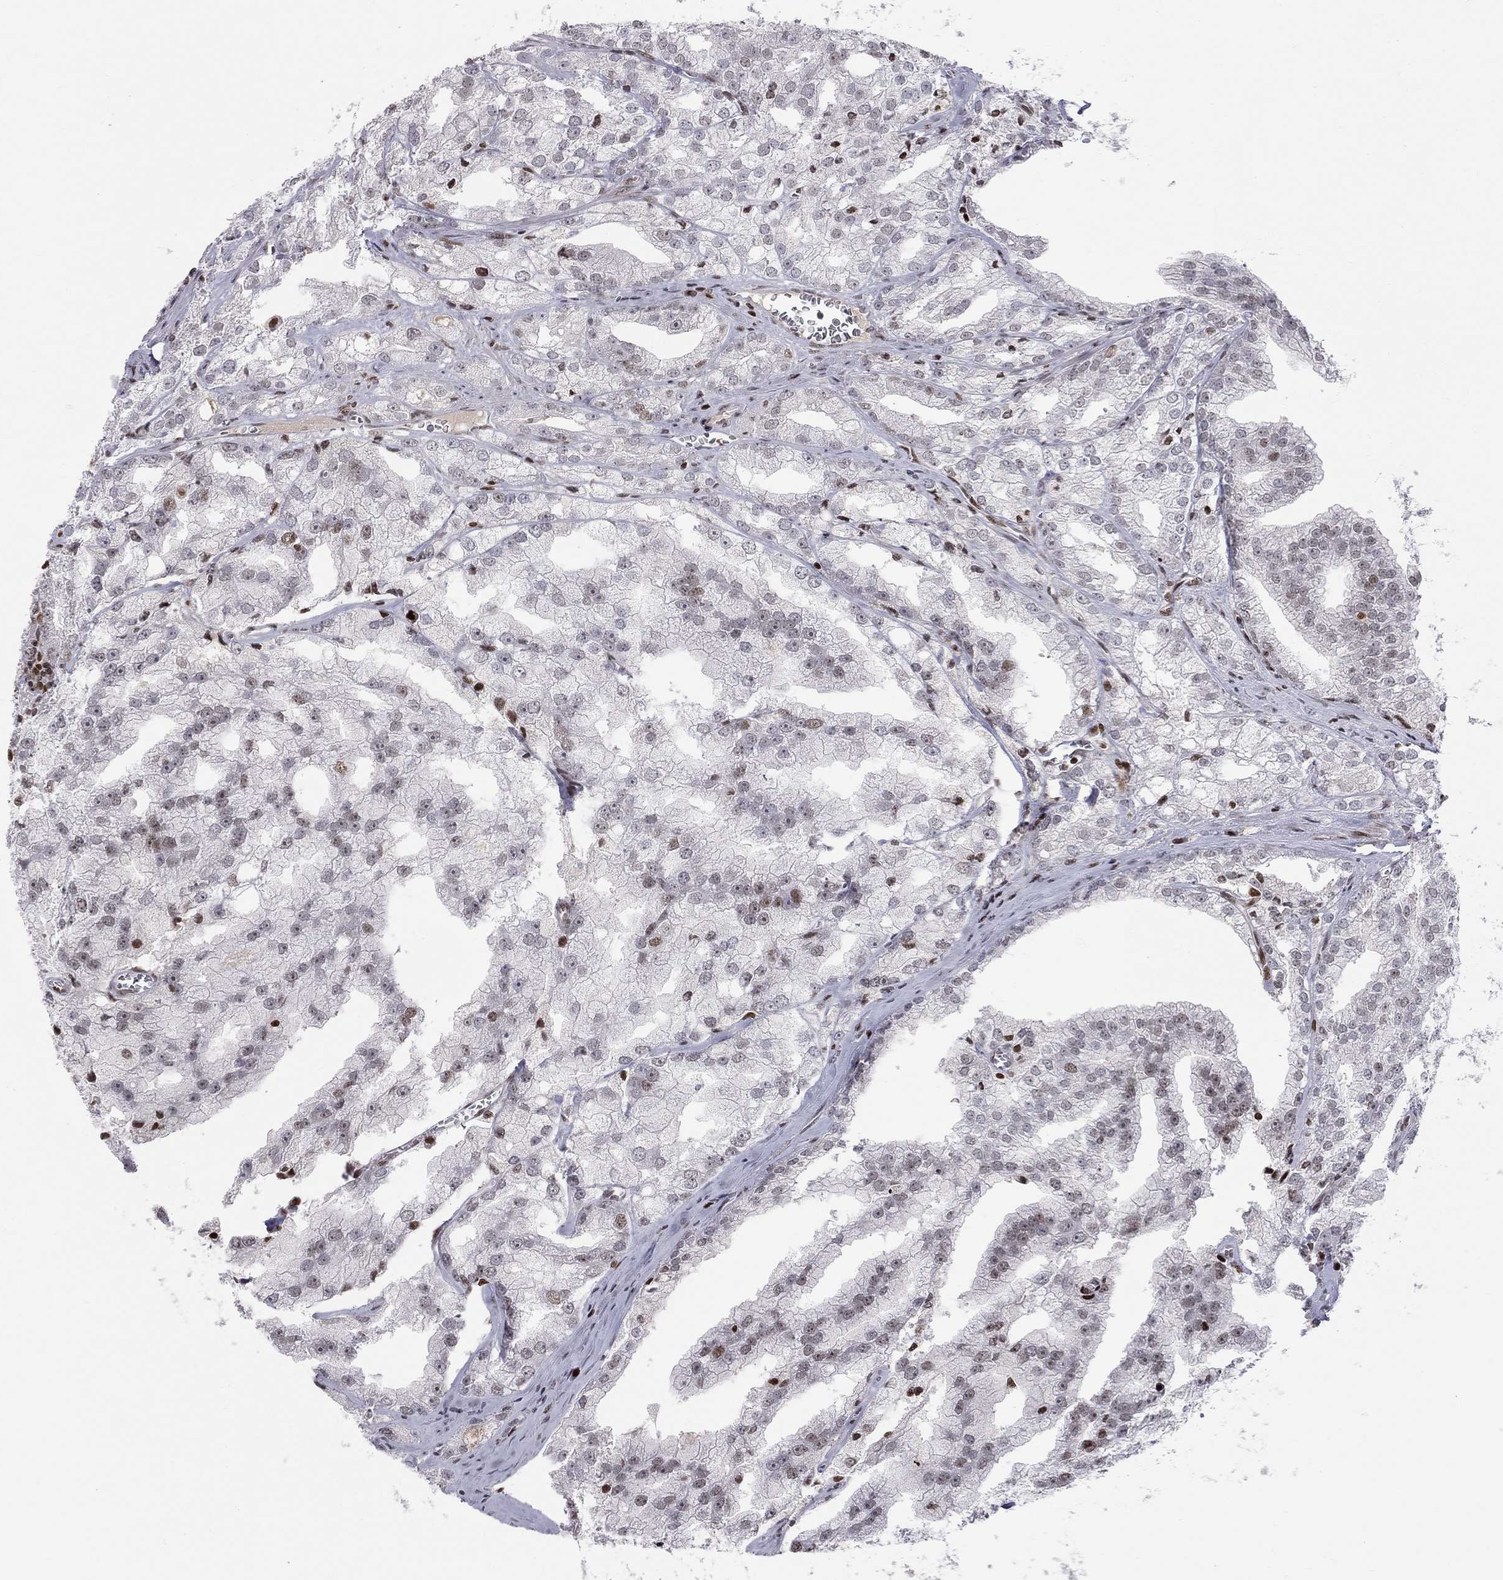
{"staining": {"intensity": "moderate", "quantity": "25%-75%", "location": "nuclear"}, "tissue": "prostate cancer", "cell_type": "Tumor cells", "image_type": "cancer", "snomed": [{"axis": "morphology", "description": "Adenocarcinoma, NOS"}, {"axis": "topography", "description": "Prostate"}], "caption": "Protein staining of adenocarcinoma (prostate) tissue demonstrates moderate nuclear positivity in approximately 25%-75% of tumor cells. Nuclei are stained in blue.", "gene": "RNASEH2C", "patient": {"sex": "male", "age": 70}}